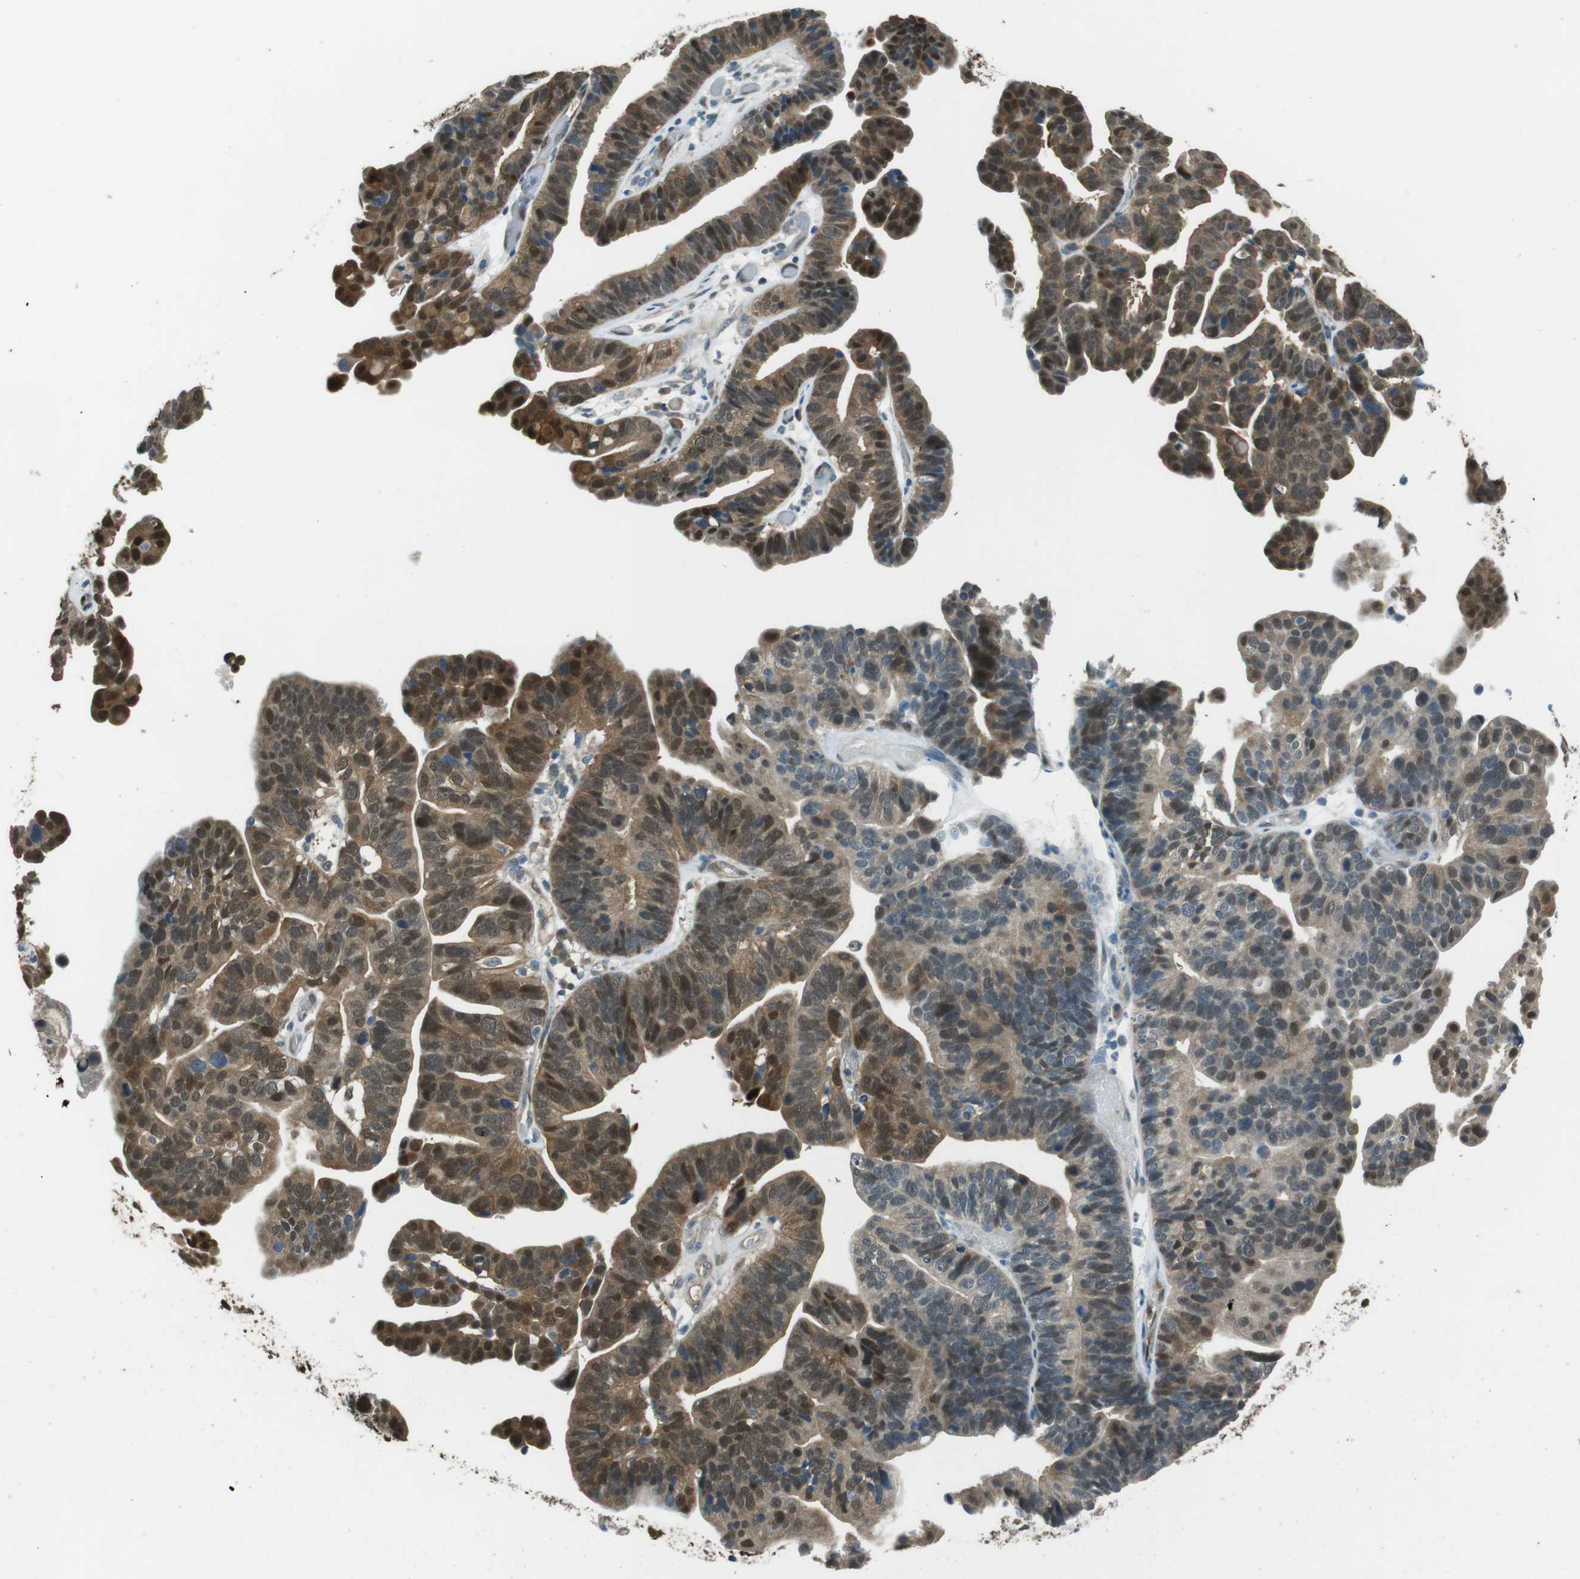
{"staining": {"intensity": "moderate", "quantity": "25%-75%", "location": "cytoplasmic/membranous,nuclear"}, "tissue": "ovarian cancer", "cell_type": "Tumor cells", "image_type": "cancer", "snomed": [{"axis": "morphology", "description": "Cystadenocarcinoma, serous, NOS"}, {"axis": "topography", "description": "Ovary"}], "caption": "Tumor cells demonstrate medium levels of moderate cytoplasmic/membranous and nuclear positivity in approximately 25%-75% of cells in ovarian cancer (serous cystadenocarcinoma).", "gene": "MFAP3", "patient": {"sex": "female", "age": 56}}